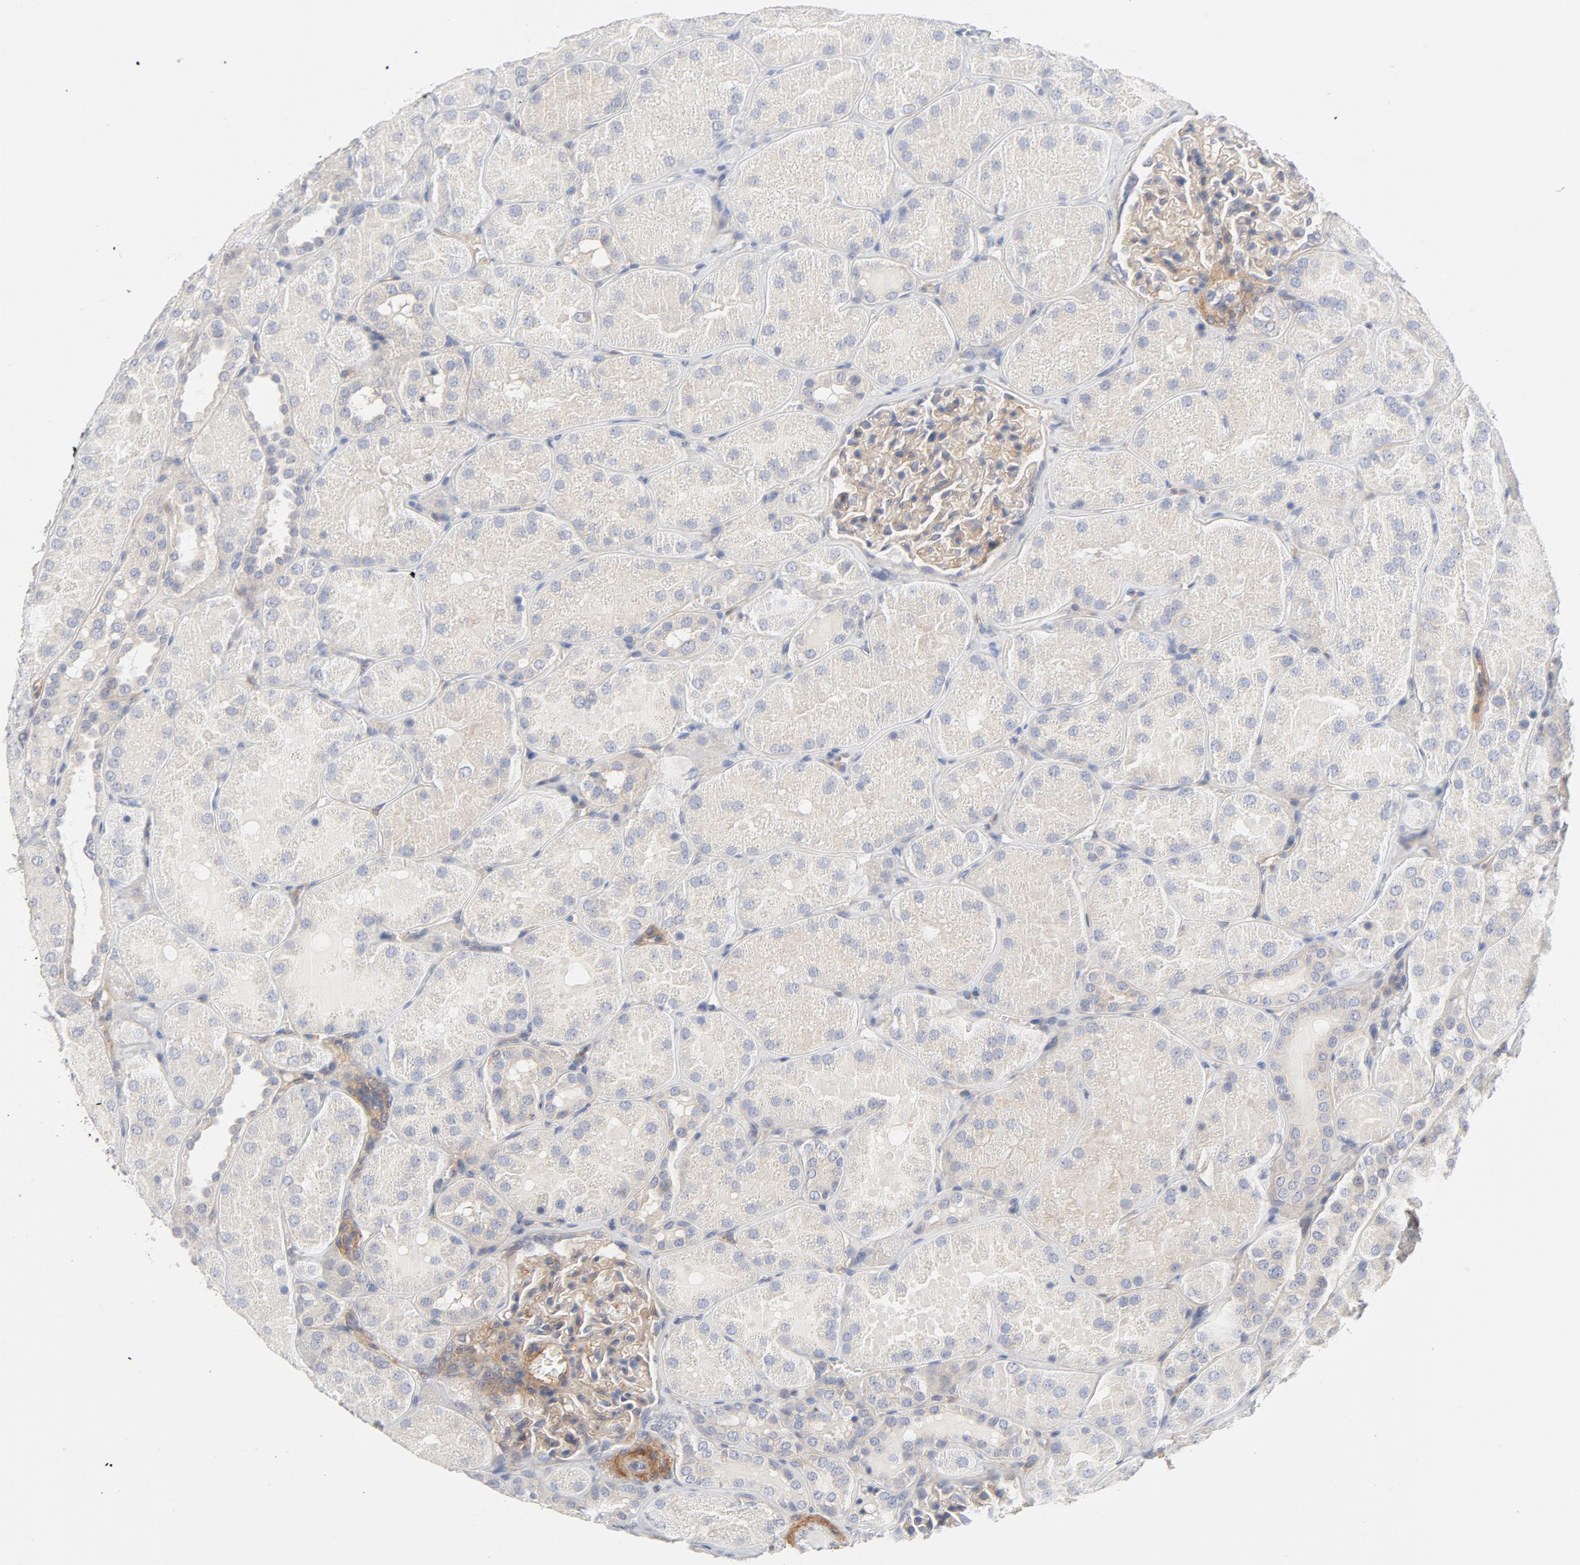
{"staining": {"intensity": "moderate", "quantity": "25%-75%", "location": "cytoplasmic/membranous"}, "tissue": "kidney", "cell_type": "Cells in glomeruli", "image_type": "normal", "snomed": [{"axis": "morphology", "description": "Normal tissue, NOS"}, {"axis": "topography", "description": "Kidney"}], "caption": "Immunohistochemical staining of benign kidney exhibits medium levels of moderate cytoplasmic/membranous staining in approximately 25%-75% of cells in glomeruli. (Brightfield microscopy of DAB IHC at high magnification).", "gene": "ROCK1", "patient": {"sex": "male", "age": 28}}